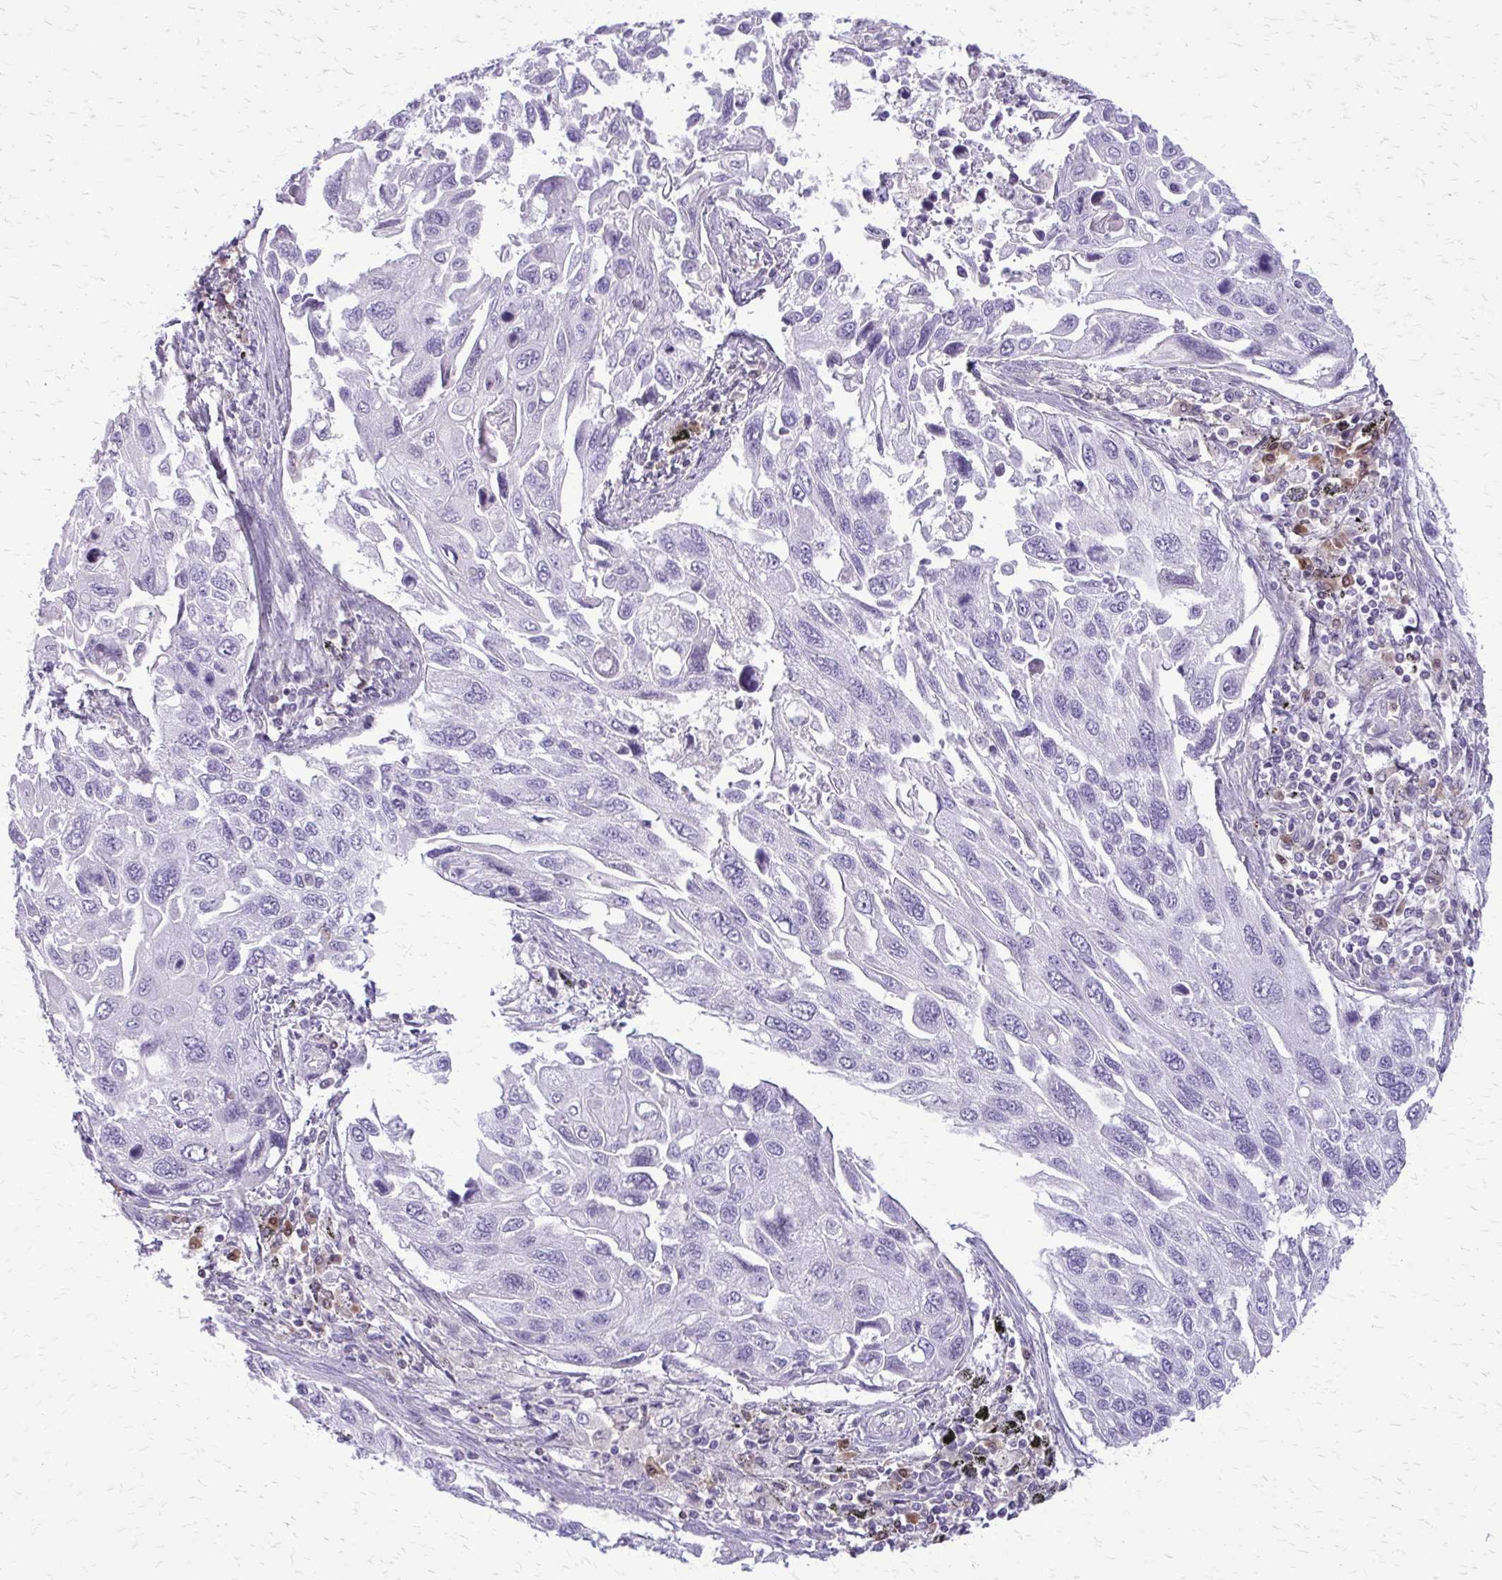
{"staining": {"intensity": "negative", "quantity": "none", "location": "none"}, "tissue": "lung cancer", "cell_type": "Tumor cells", "image_type": "cancer", "snomed": [{"axis": "morphology", "description": "Squamous cell carcinoma, NOS"}, {"axis": "topography", "description": "Lung"}], "caption": "The photomicrograph shows no staining of tumor cells in lung cancer.", "gene": "GLRX", "patient": {"sex": "male", "age": 62}}